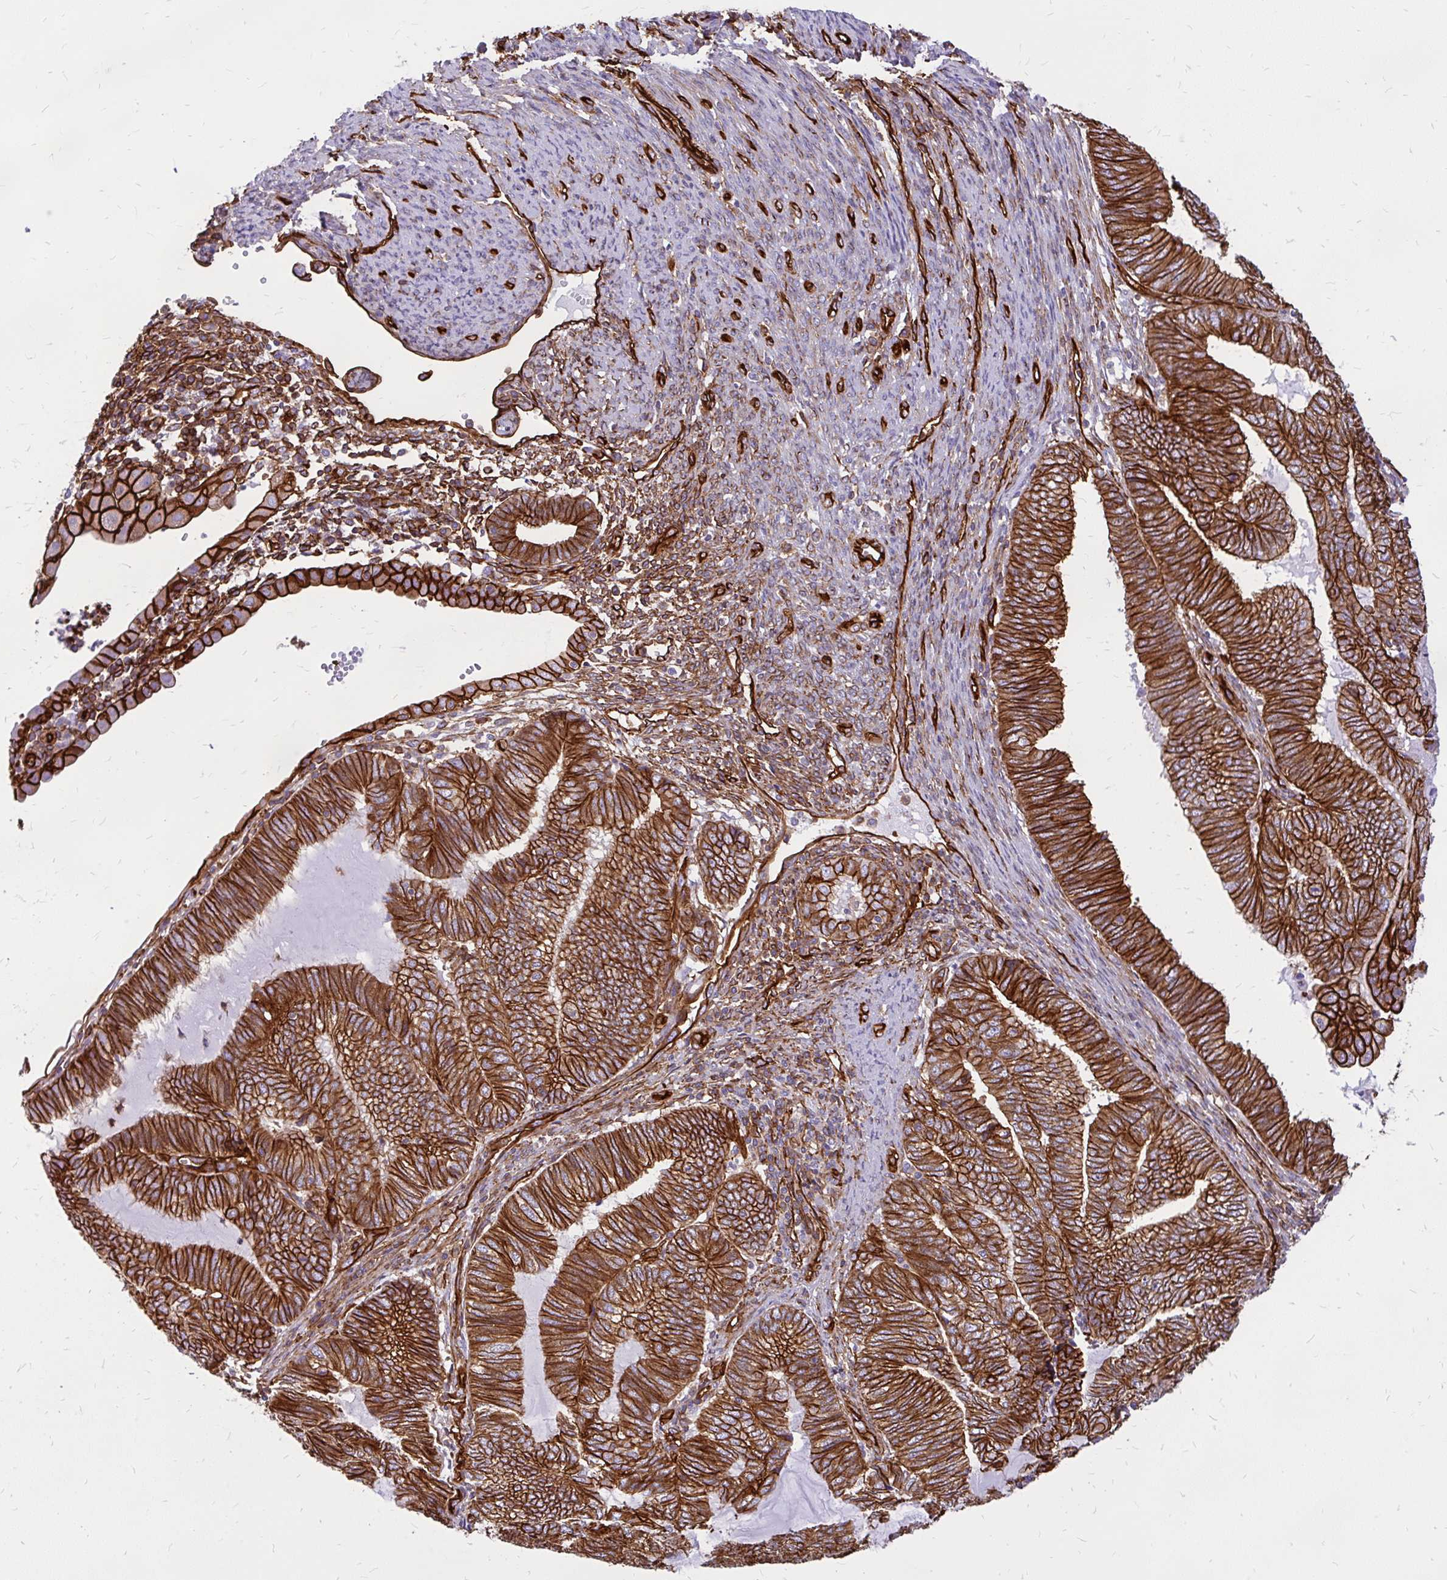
{"staining": {"intensity": "strong", "quantity": ">75%", "location": "cytoplasmic/membranous"}, "tissue": "endometrial cancer", "cell_type": "Tumor cells", "image_type": "cancer", "snomed": [{"axis": "morphology", "description": "Adenocarcinoma, NOS"}, {"axis": "topography", "description": "Uterus"}, {"axis": "topography", "description": "Endometrium"}], "caption": "Endometrial adenocarcinoma tissue reveals strong cytoplasmic/membranous expression in approximately >75% of tumor cells", "gene": "MAP1LC3B", "patient": {"sex": "female", "age": 70}}